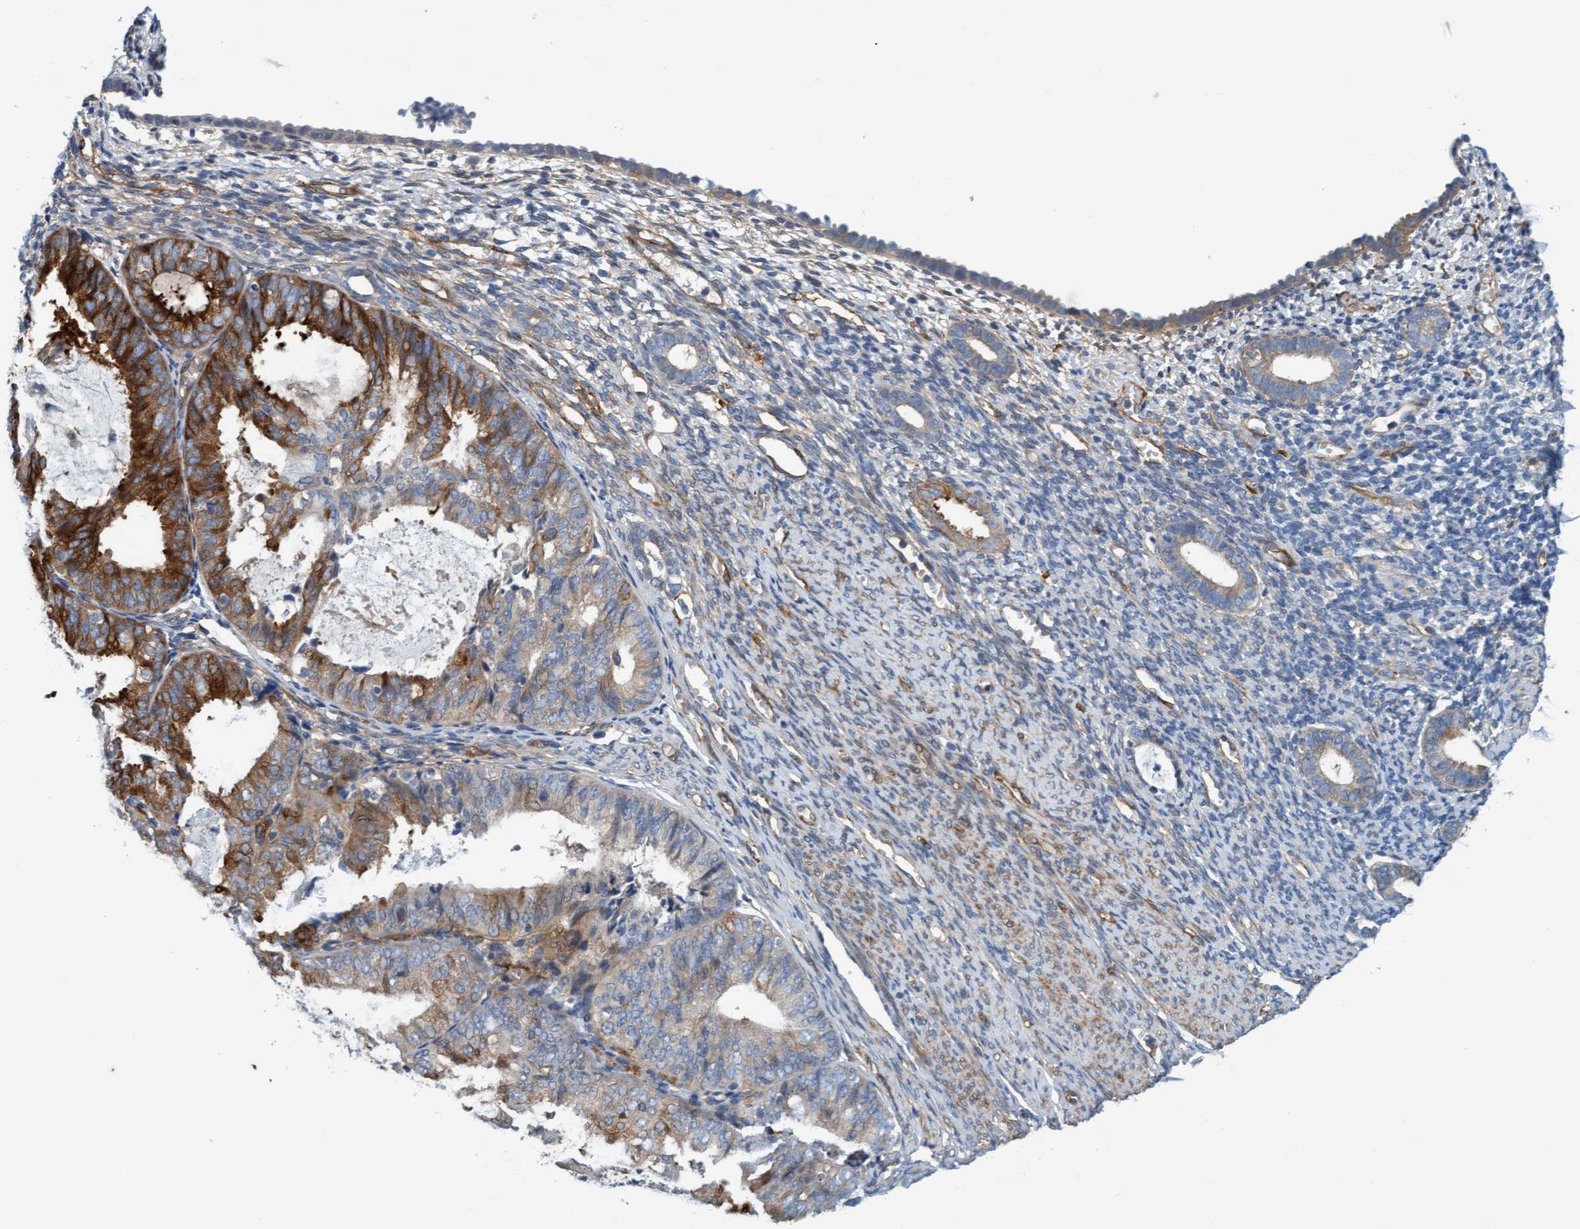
{"staining": {"intensity": "moderate", "quantity": "25%-75%", "location": "cytoplasmic/membranous"}, "tissue": "endometrium", "cell_type": "Cells in endometrial stroma", "image_type": "normal", "snomed": [{"axis": "morphology", "description": "Normal tissue, NOS"}, {"axis": "morphology", "description": "Adenocarcinoma, NOS"}, {"axis": "topography", "description": "Endometrium"}], "caption": "Moderate cytoplasmic/membranous expression for a protein is identified in approximately 25%-75% of cells in endometrial stroma of benign endometrium using immunohistochemistry (IHC).", "gene": "FMNL3", "patient": {"sex": "female", "age": 57}}